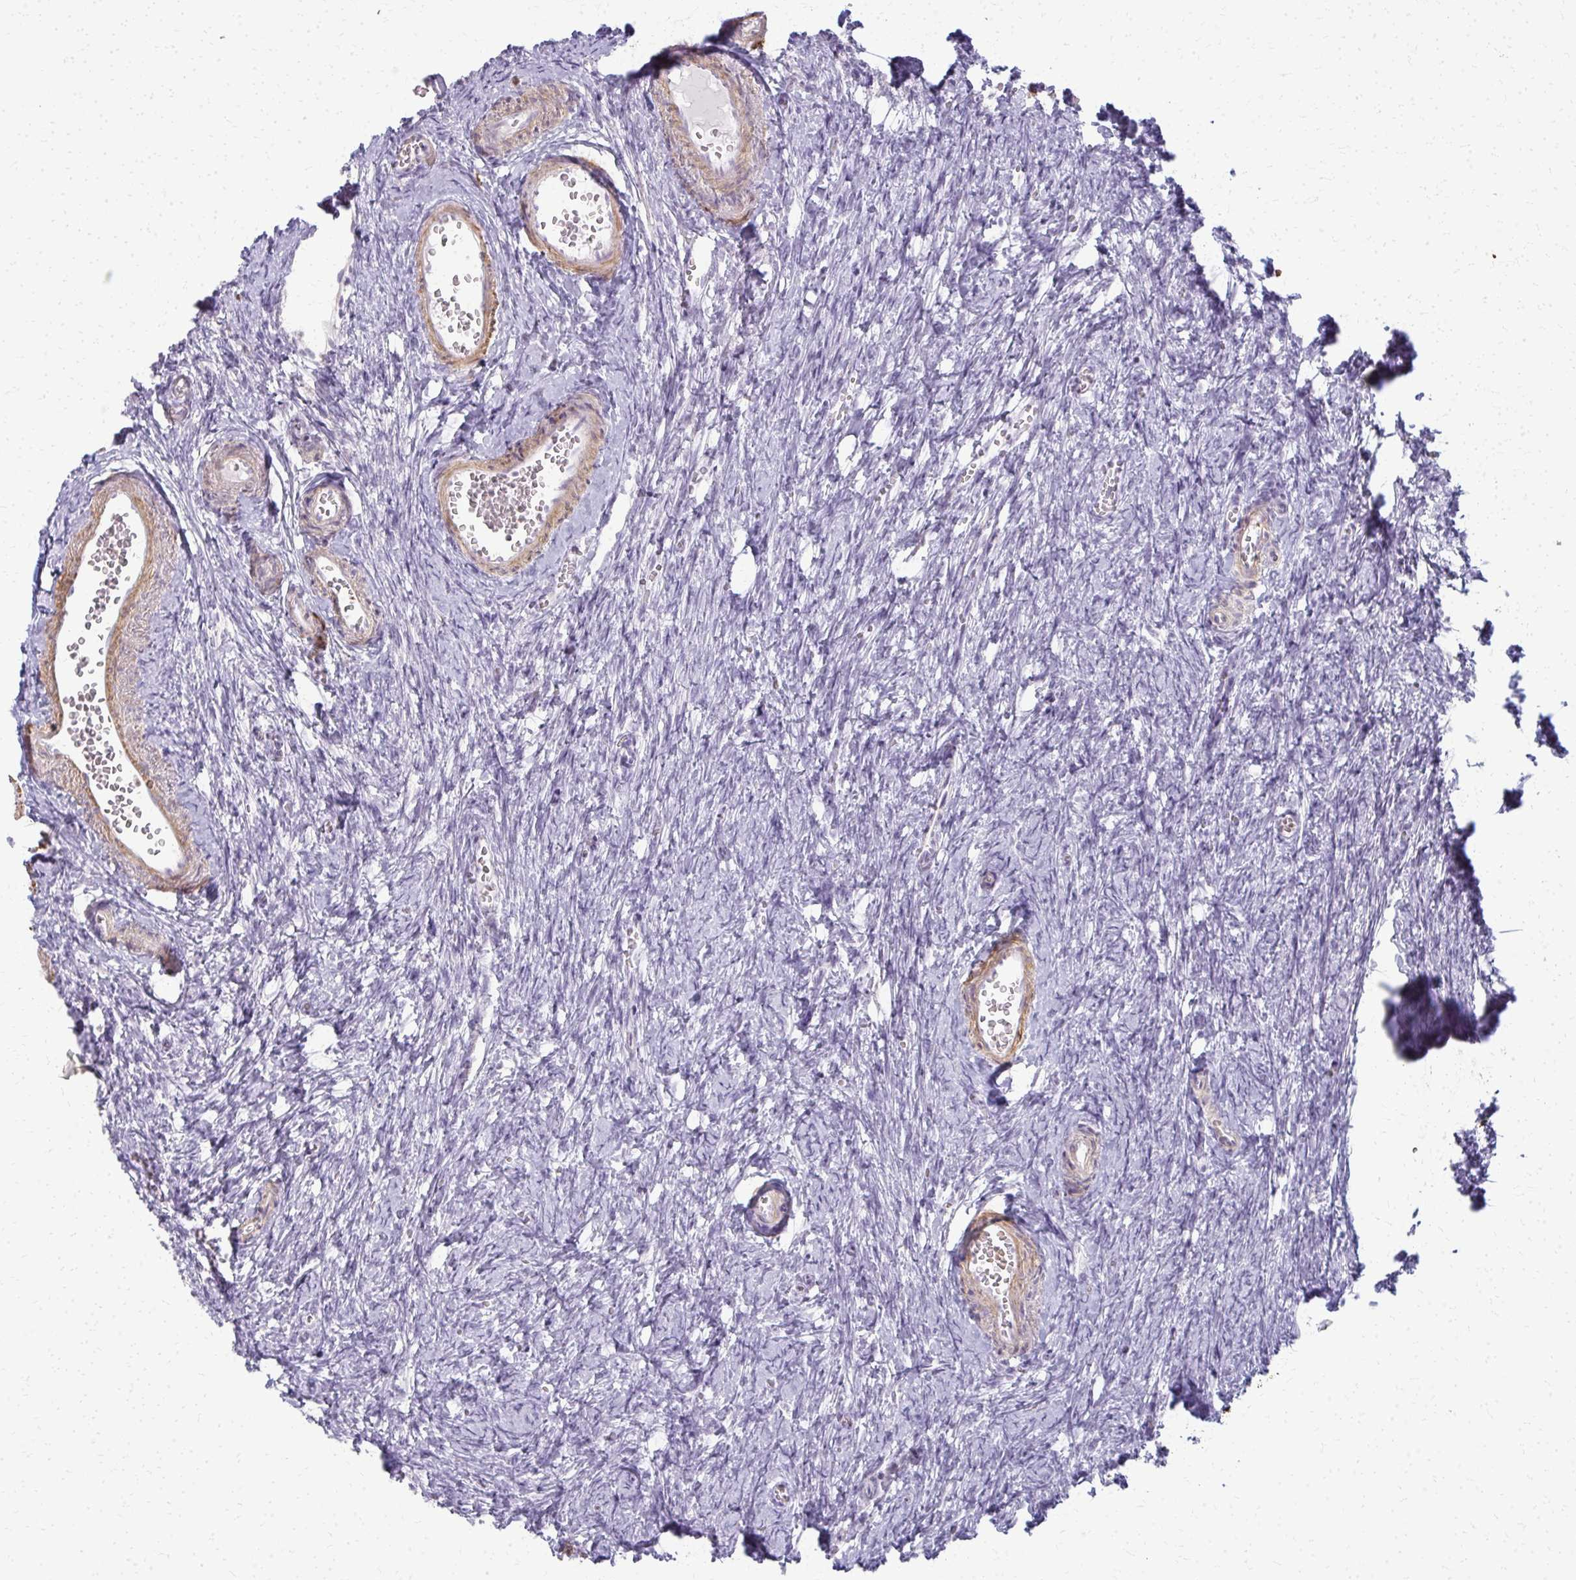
{"staining": {"intensity": "negative", "quantity": "none", "location": "none"}, "tissue": "ovary", "cell_type": "Ovarian stroma cells", "image_type": "normal", "snomed": [{"axis": "morphology", "description": "Normal tissue, NOS"}, {"axis": "topography", "description": "Ovary"}], "caption": "Immunohistochemistry (IHC) histopathology image of unremarkable ovary: human ovary stained with DAB shows no significant protein positivity in ovarian stroma cells. The staining is performed using DAB brown chromogen with nuclei counter-stained in using hematoxylin.", "gene": "CA3", "patient": {"sex": "female", "age": 41}}